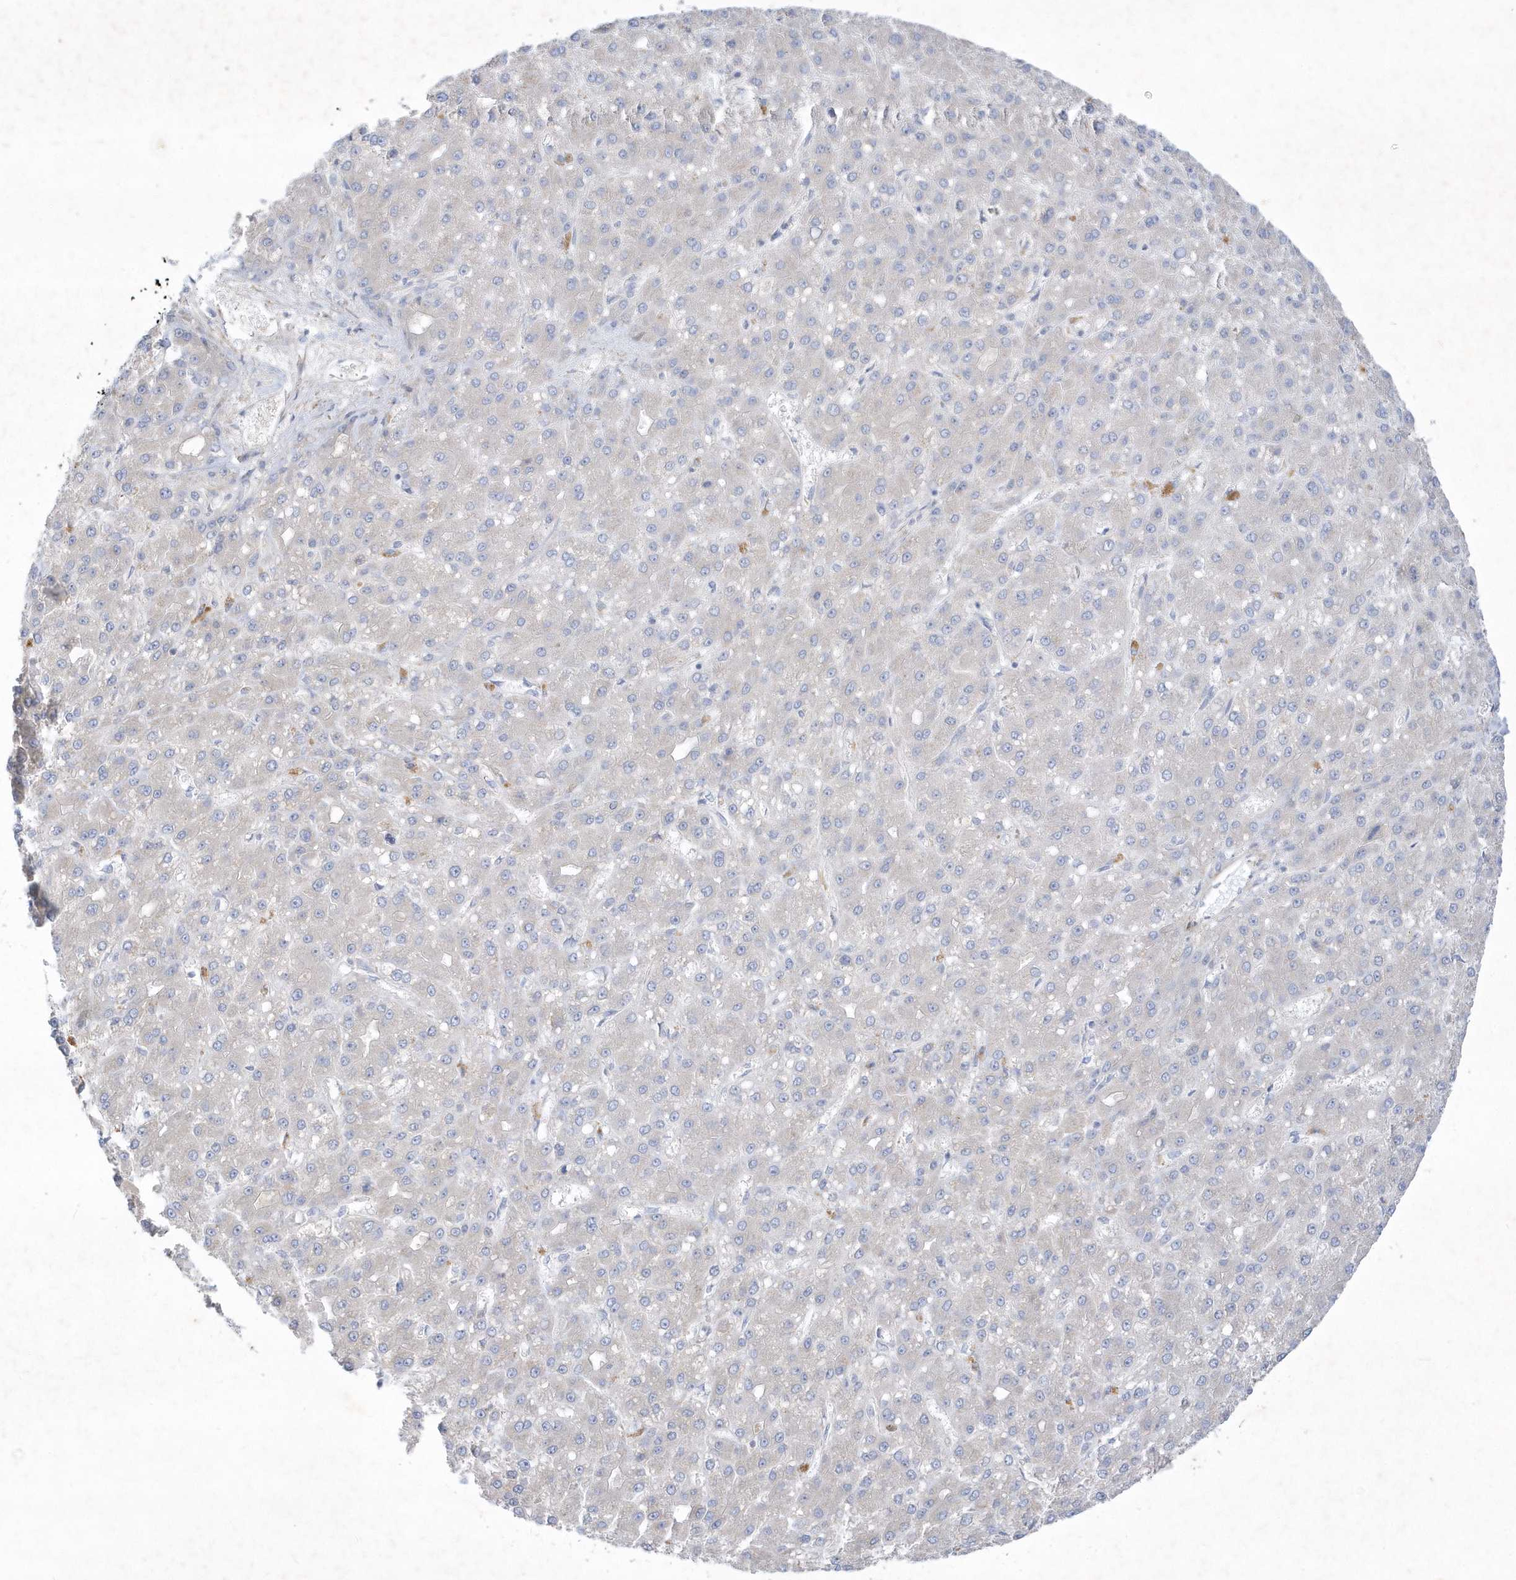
{"staining": {"intensity": "negative", "quantity": "none", "location": "none"}, "tissue": "liver cancer", "cell_type": "Tumor cells", "image_type": "cancer", "snomed": [{"axis": "morphology", "description": "Carcinoma, Hepatocellular, NOS"}, {"axis": "topography", "description": "Liver"}], "caption": "High magnification brightfield microscopy of liver hepatocellular carcinoma stained with DAB (3,3'-diaminobenzidine) (brown) and counterstained with hematoxylin (blue): tumor cells show no significant expression. The staining was performed using DAB to visualize the protein expression in brown, while the nuclei were stained in blue with hematoxylin (Magnification: 20x).", "gene": "LARS1", "patient": {"sex": "male", "age": 67}}